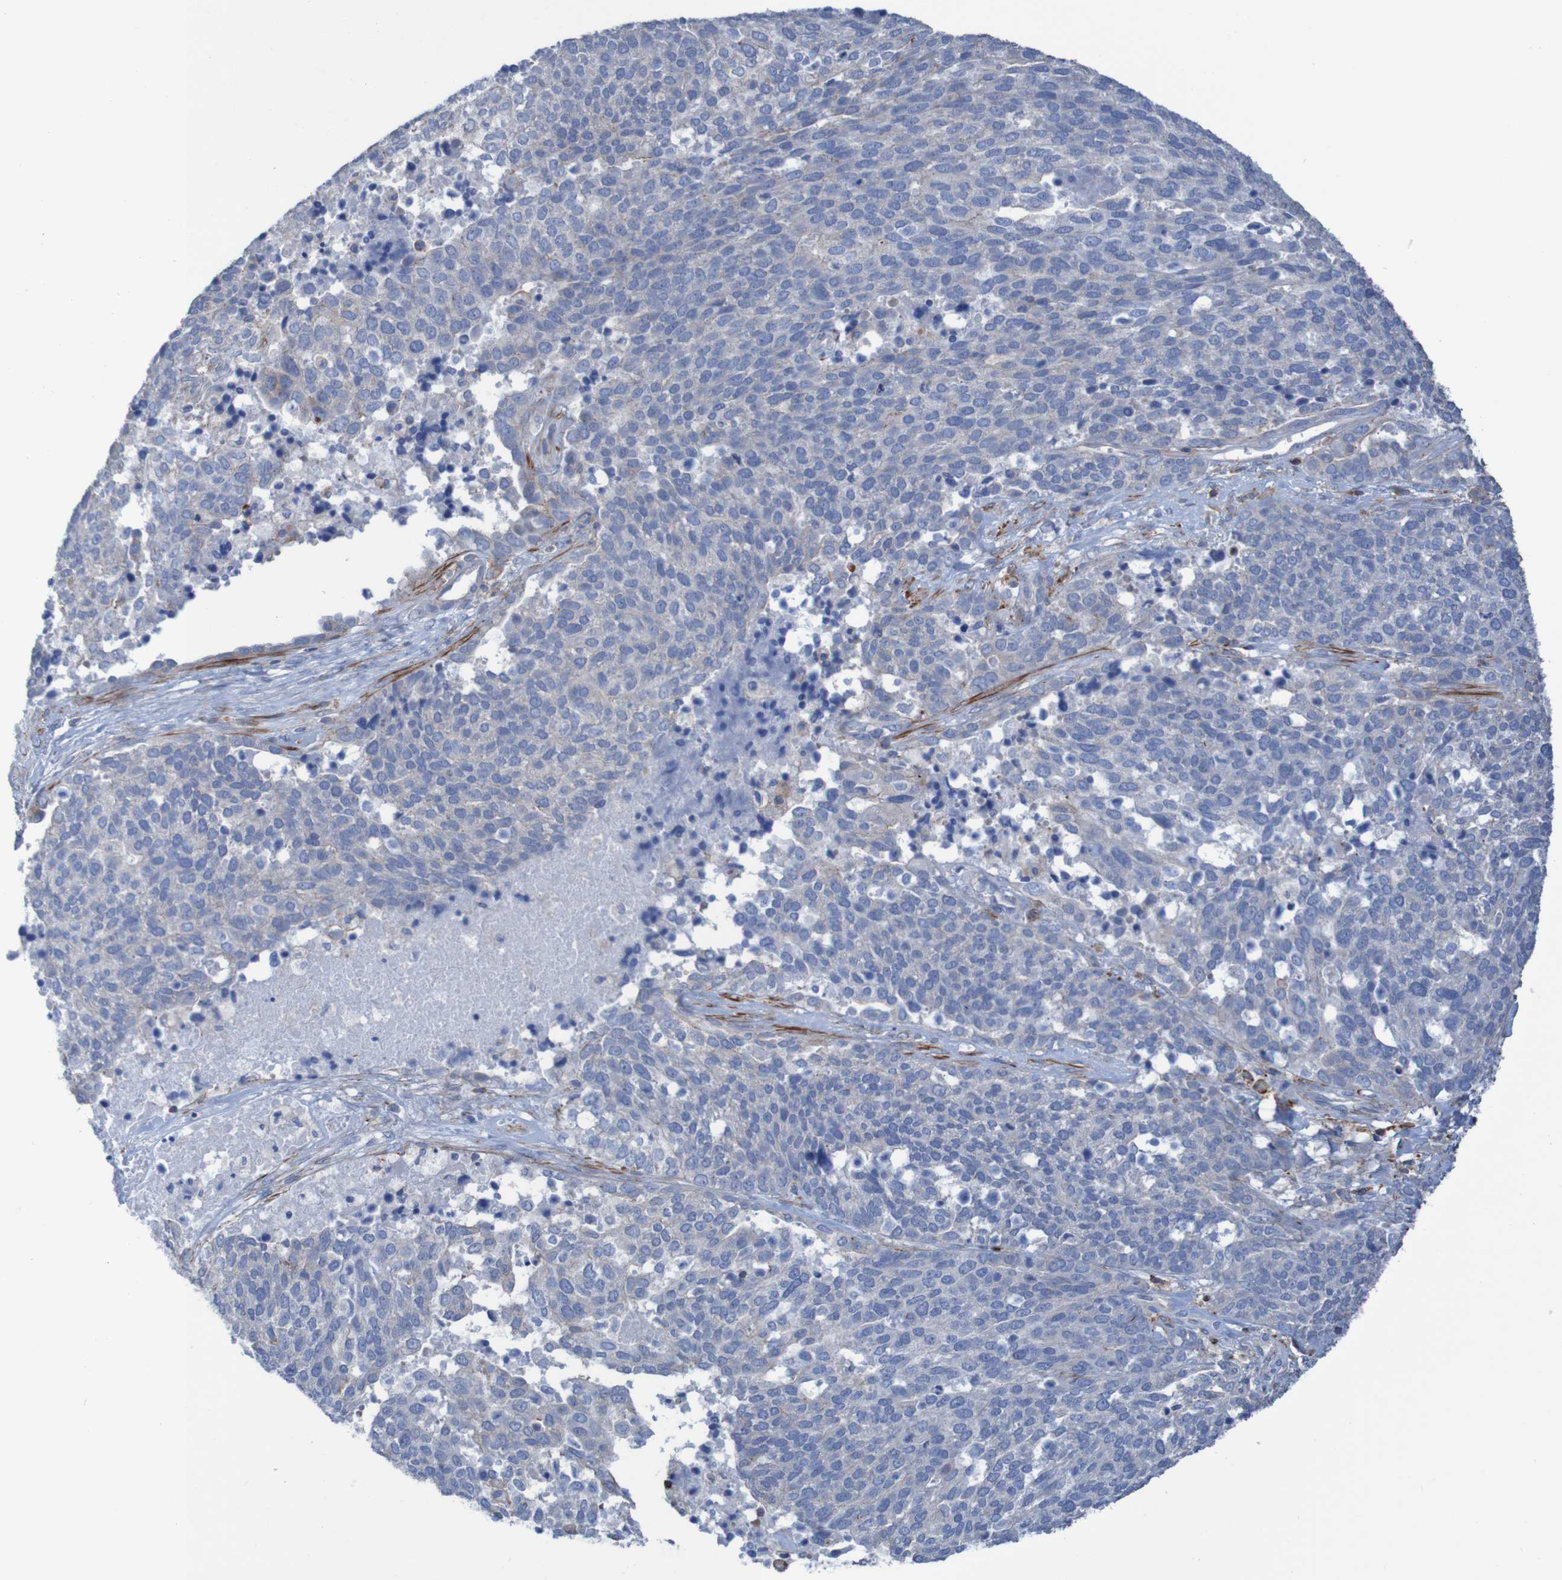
{"staining": {"intensity": "negative", "quantity": "none", "location": "none"}, "tissue": "ovarian cancer", "cell_type": "Tumor cells", "image_type": "cancer", "snomed": [{"axis": "morphology", "description": "Cystadenocarcinoma, serous, NOS"}, {"axis": "topography", "description": "Ovary"}], "caption": "IHC image of neoplastic tissue: human ovarian serous cystadenocarcinoma stained with DAB reveals no significant protein staining in tumor cells.", "gene": "RNF182", "patient": {"sex": "female", "age": 44}}